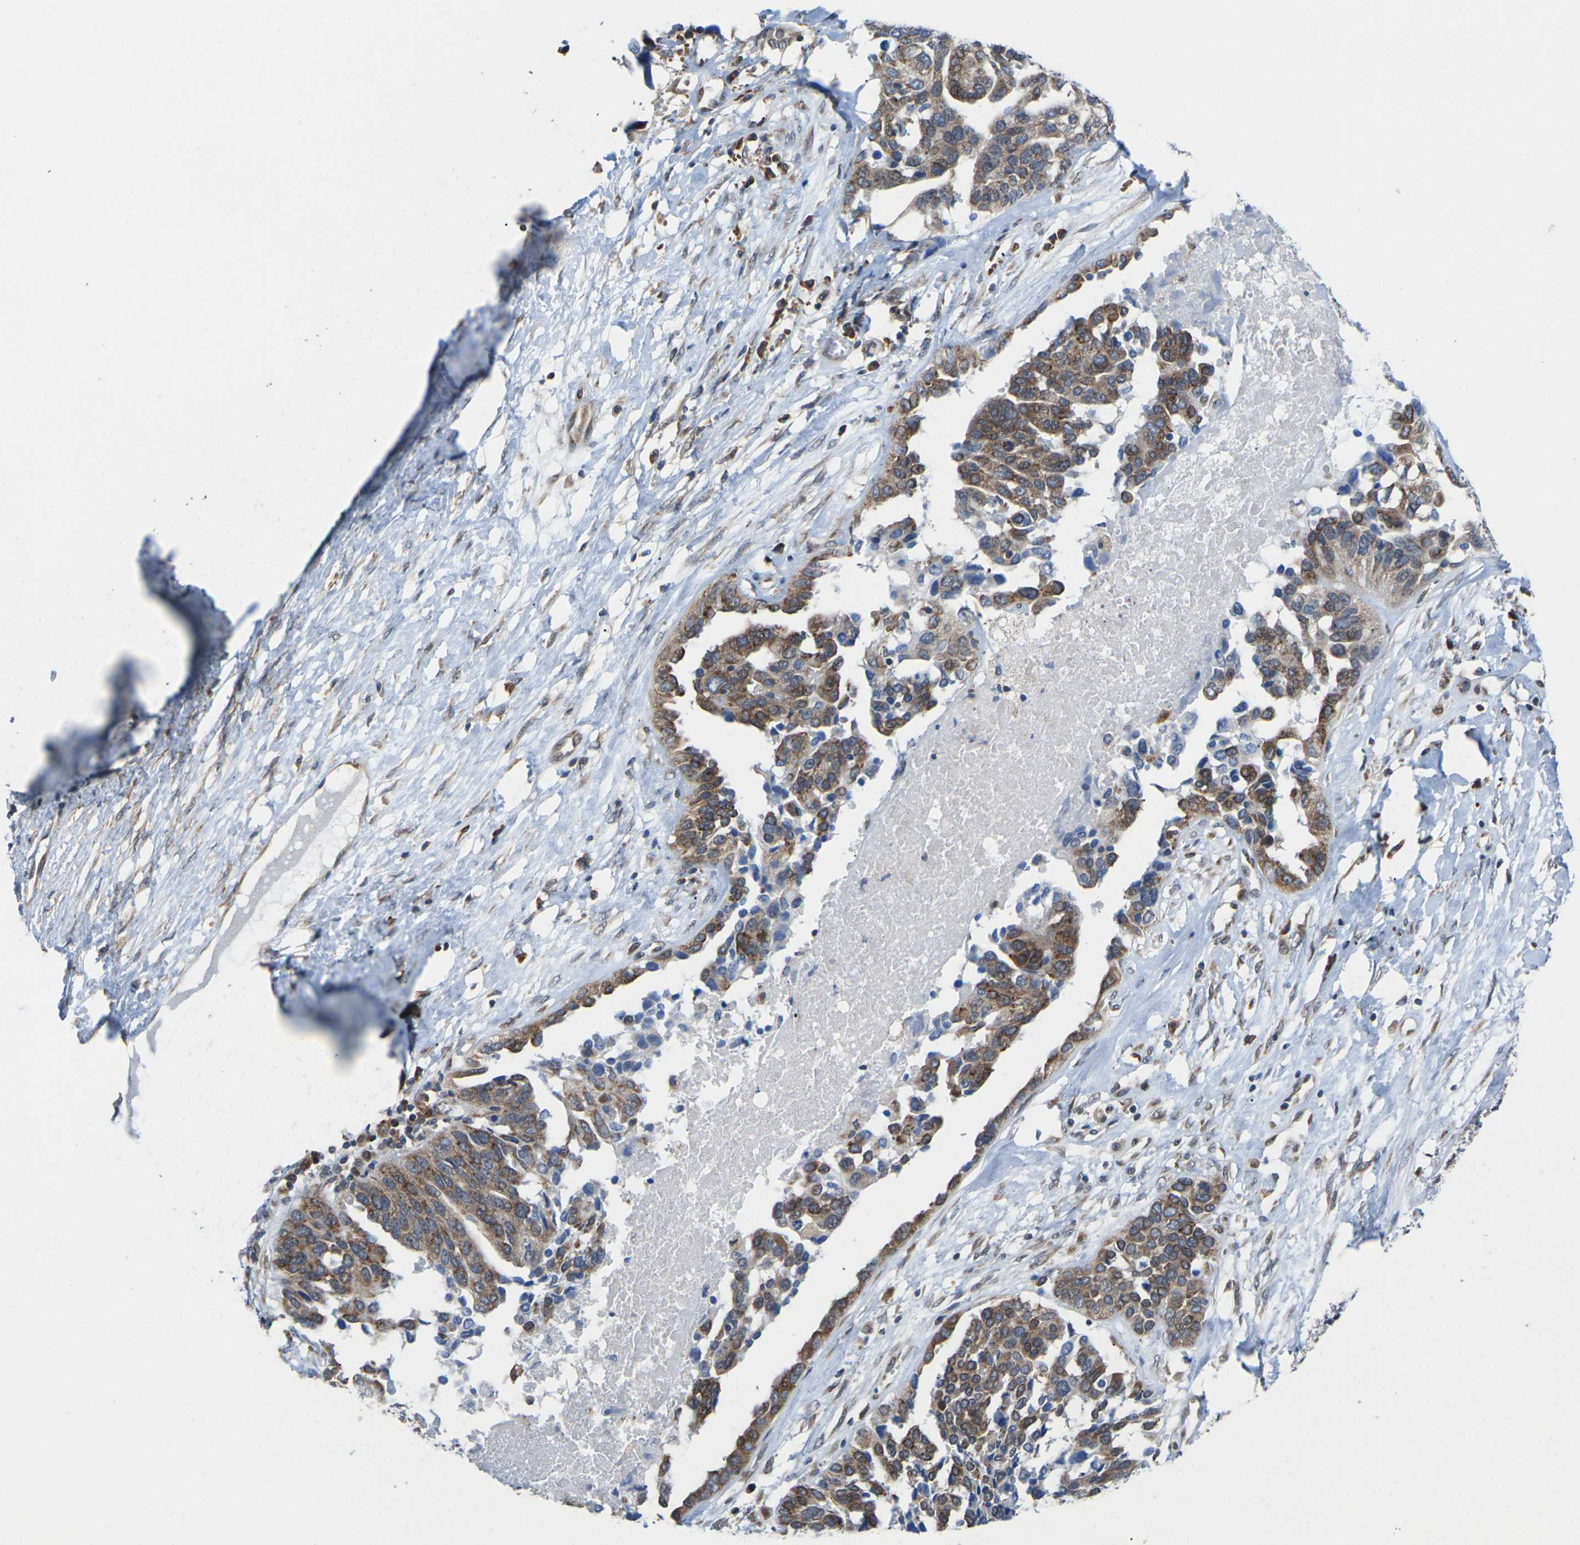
{"staining": {"intensity": "moderate", "quantity": ">75%", "location": "cytoplasmic/membranous"}, "tissue": "ovarian cancer", "cell_type": "Tumor cells", "image_type": "cancer", "snomed": [{"axis": "morphology", "description": "Cystadenocarcinoma, serous, NOS"}, {"axis": "topography", "description": "Ovary"}], "caption": "Protein expression analysis of human ovarian cancer (serous cystadenocarcinoma) reveals moderate cytoplasmic/membranous expression in about >75% of tumor cells. The protein is shown in brown color, while the nuclei are stained blue.", "gene": "PDZK1IP1", "patient": {"sex": "female", "age": 44}}